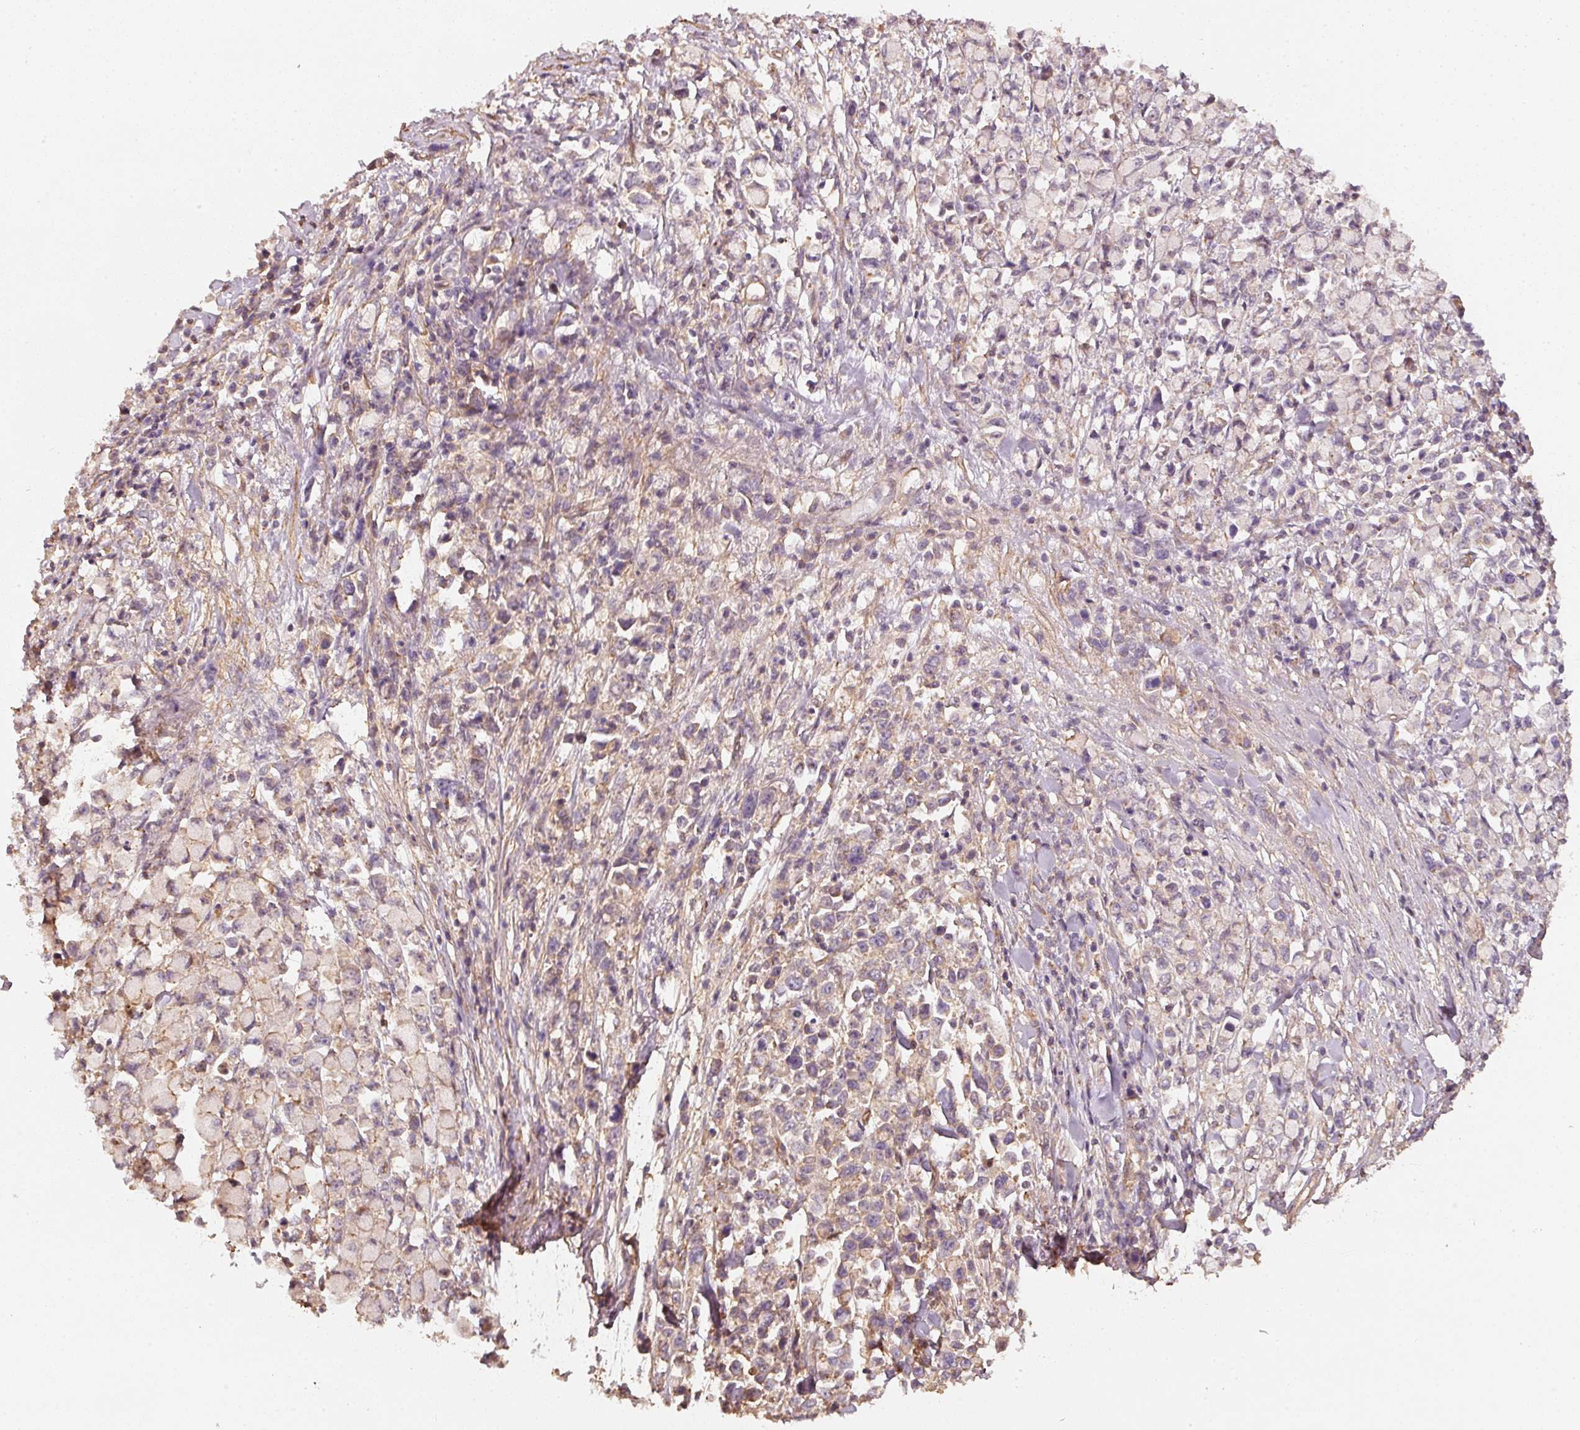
{"staining": {"intensity": "negative", "quantity": "none", "location": "none"}, "tissue": "stomach cancer", "cell_type": "Tumor cells", "image_type": "cancer", "snomed": [{"axis": "morphology", "description": "Adenocarcinoma, NOS"}, {"axis": "topography", "description": "Stomach"}], "caption": "High magnification brightfield microscopy of stomach cancer (adenocarcinoma) stained with DAB (brown) and counterstained with hematoxylin (blue): tumor cells show no significant positivity.", "gene": "CEP95", "patient": {"sex": "female", "age": 81}}